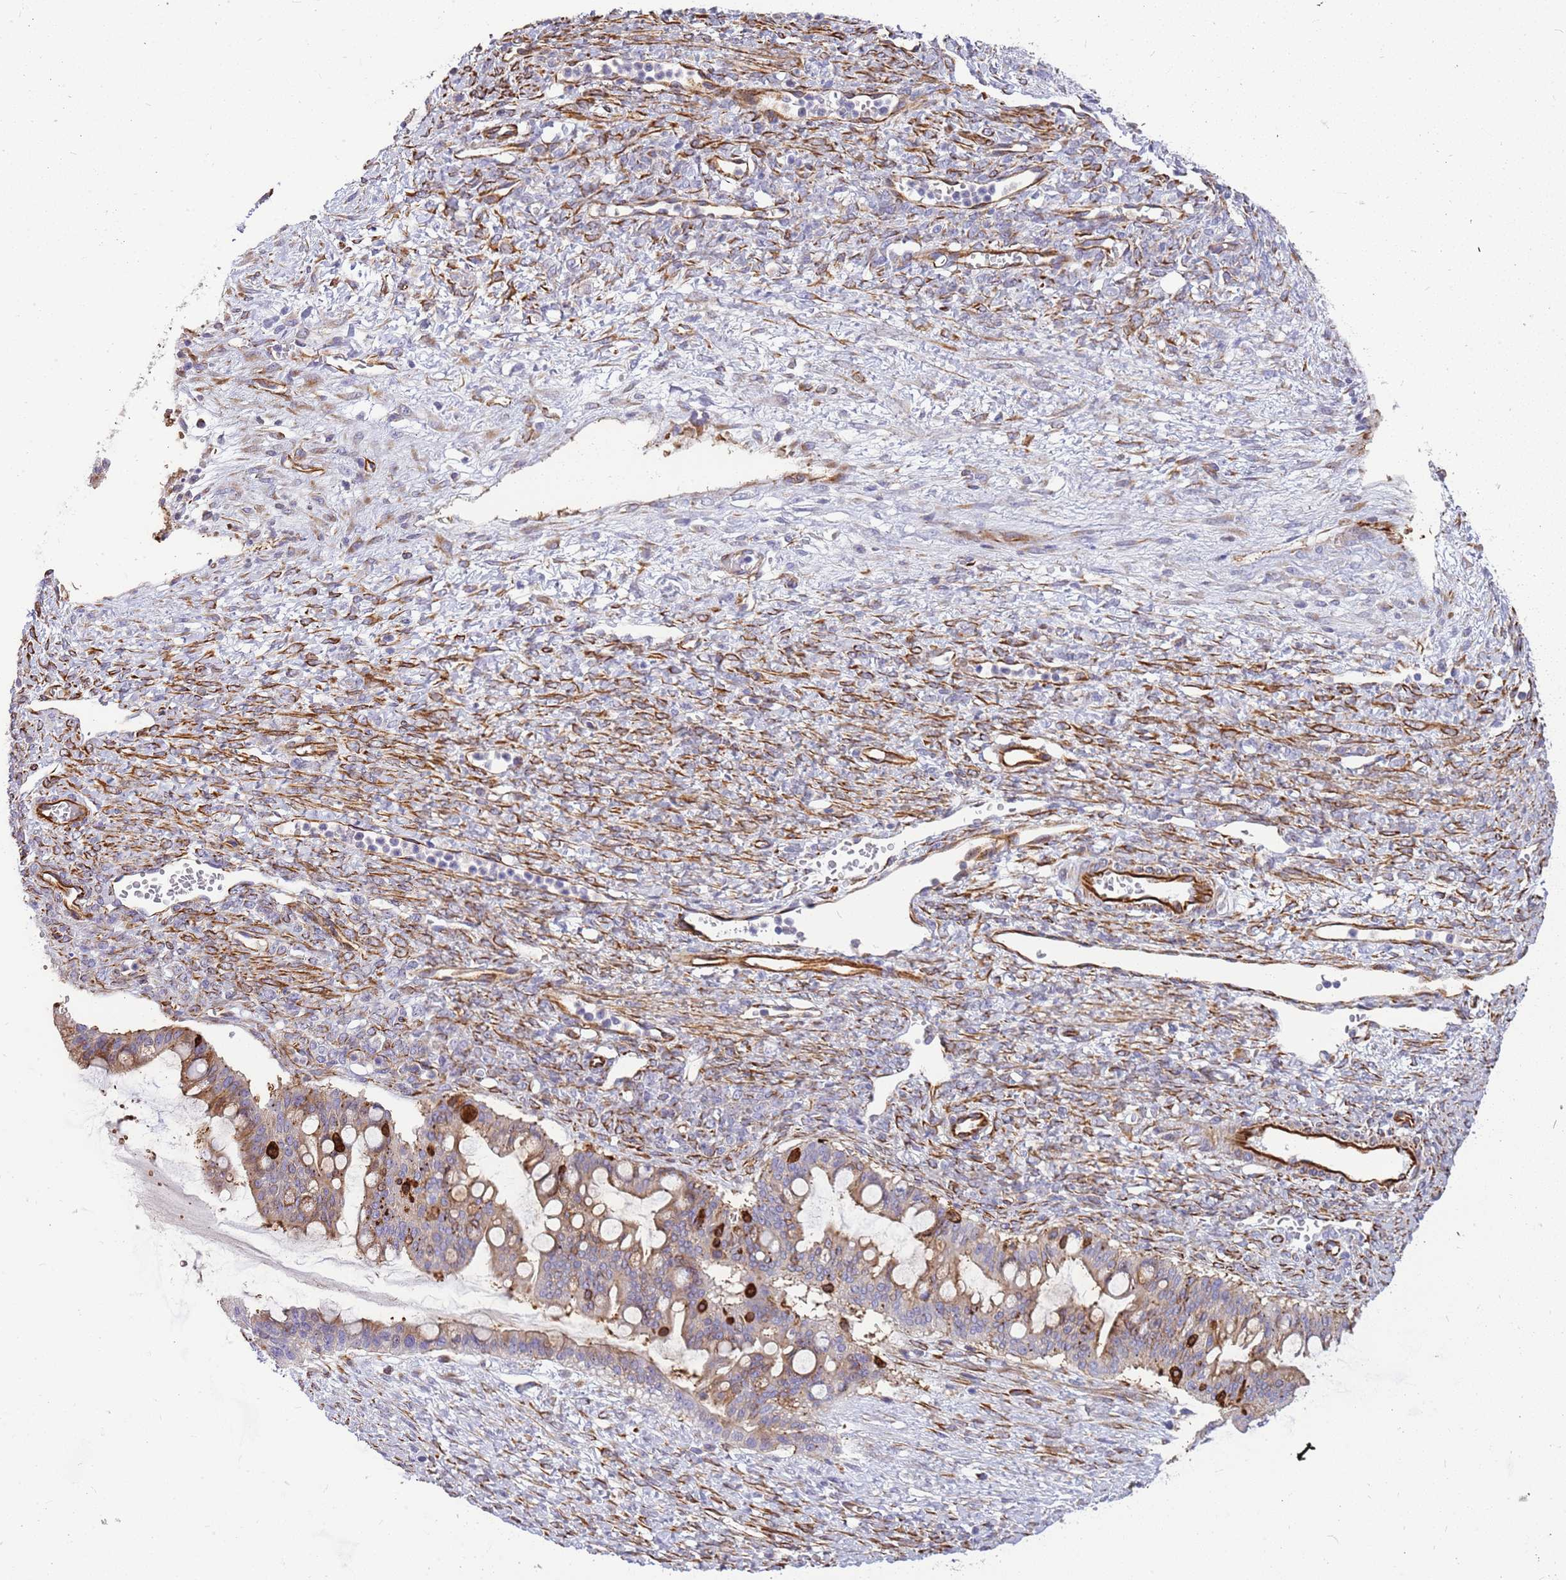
{"staining": {"intensity": "strong", "quantity": "<25%", "location": "cytoplasmic/membranous"}, "tissue": "ovarian cancer", "cell_type": "Tumor cells", "image_type": "cancer", "snomed": [{"axis": "morphology", "description": "Cystadenocarcinoma, mucinous, NOS"}, {"axis": "topography", "description": "Ovary"}], "caption": "Ovarian mucinous cystadenocarcinoma stained with immunohistochemistry exhibits strong cytoplasmic/membranous staining in about <25% of tumor cells.", "gene": "ZDHHC1", "patient": {"sex": "female", "age": 73}}